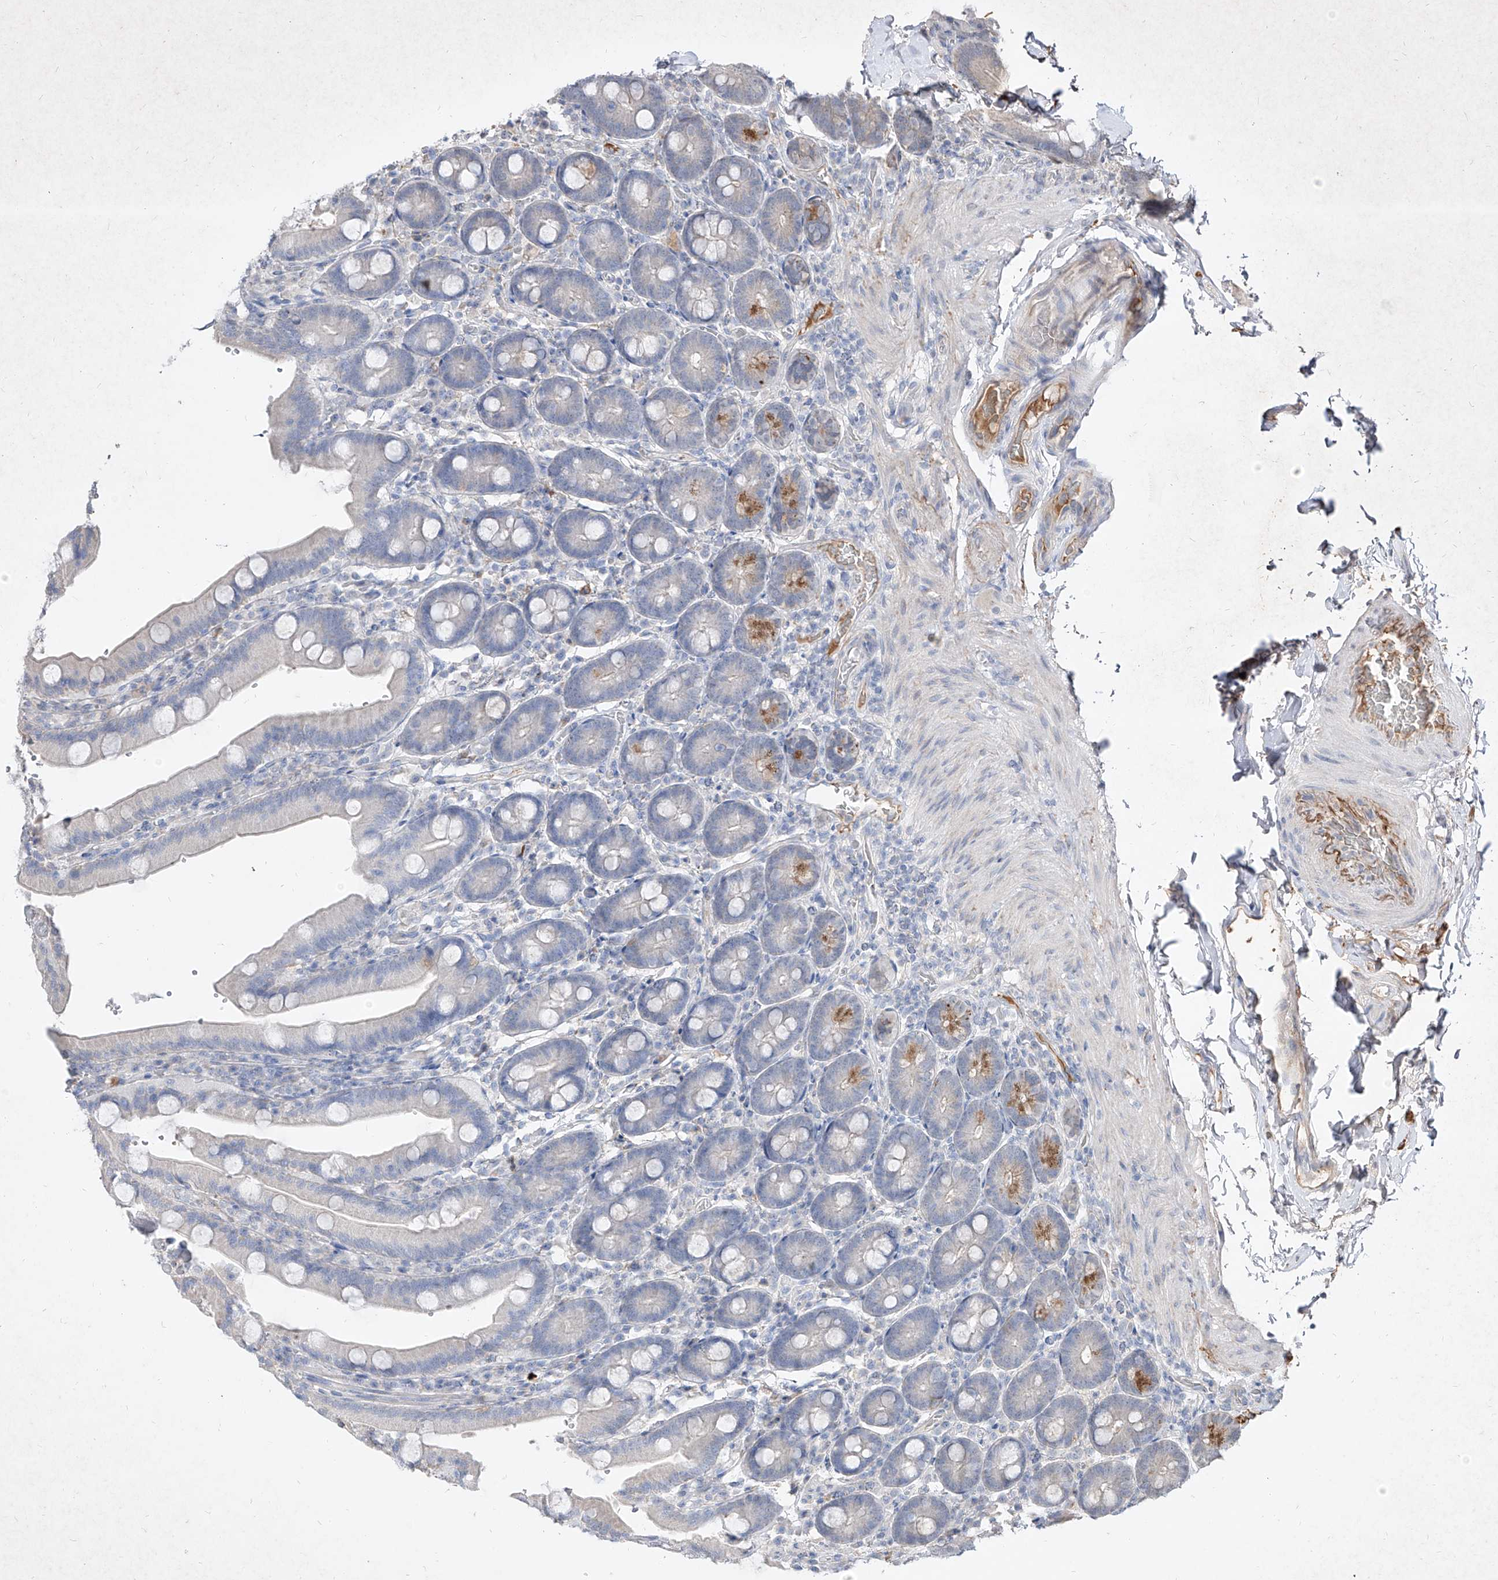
{"staining": {"intensity": "moderate", "quantity": "<25%", "location": "cytoplasmic/membranous"}, "tissue": "duodenum", "cell_type": "Glandular cells", "image_type": "normal", "snomed": [{"axis": "morphology", "description": "Normal tissue, NOS"}, {"axis": "topography", "description": "Duodenum"}], "caption": "A histopathology image of human duodenum stained for a protein demonstrates moderate cytoplasmic/membranous brown staining in glandular cells. The staining was performed using DAB (3,3'-diaminobenzidine), with brown indicating positive protein expression. Nuclei are stained blue with hematoxylin.", "gene": "C4A", "patient": {"sex": "female", "age": 62}}